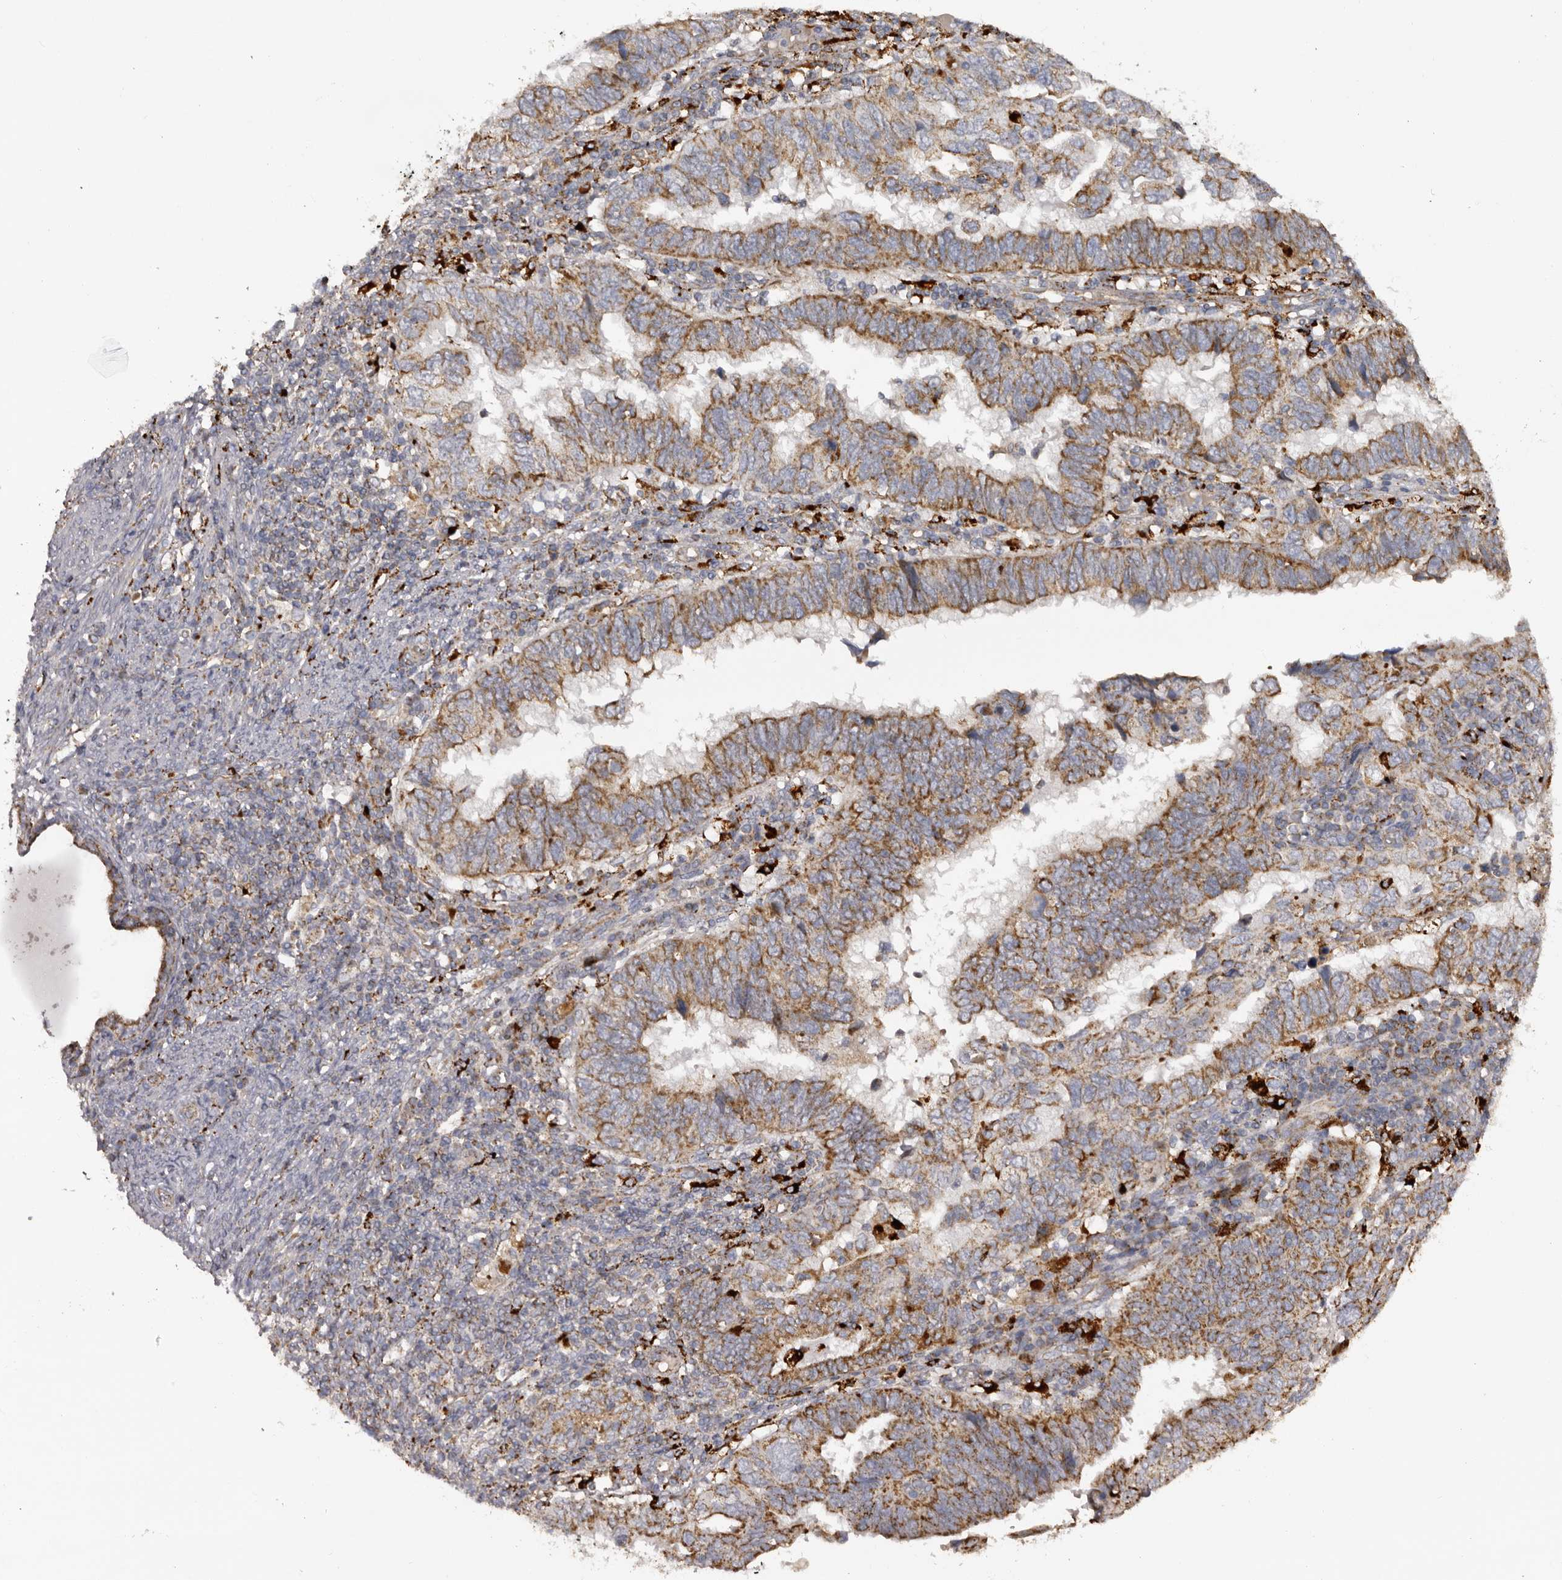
{"staining": {"intensity": "moderate", "quantity": ">75%", "location": "cytoplasmic/membranous"}, "tissue": "endometrial cancer", "cell_type": "Tumor cells", "image_type": "cancer", "snomed": [{"axis": "morphology", "description": "Adenocarcinoma, NOS"}, {"axis": "topography", "description": "Uterus"}], "caption": "Endometrial cancer stained with a brown dye displays moderate cytoplasmic/membranous positive positivity in about >75% of tumor cells.", "gene": "MECR", "patient": {"sex": "female", "age": 77}}